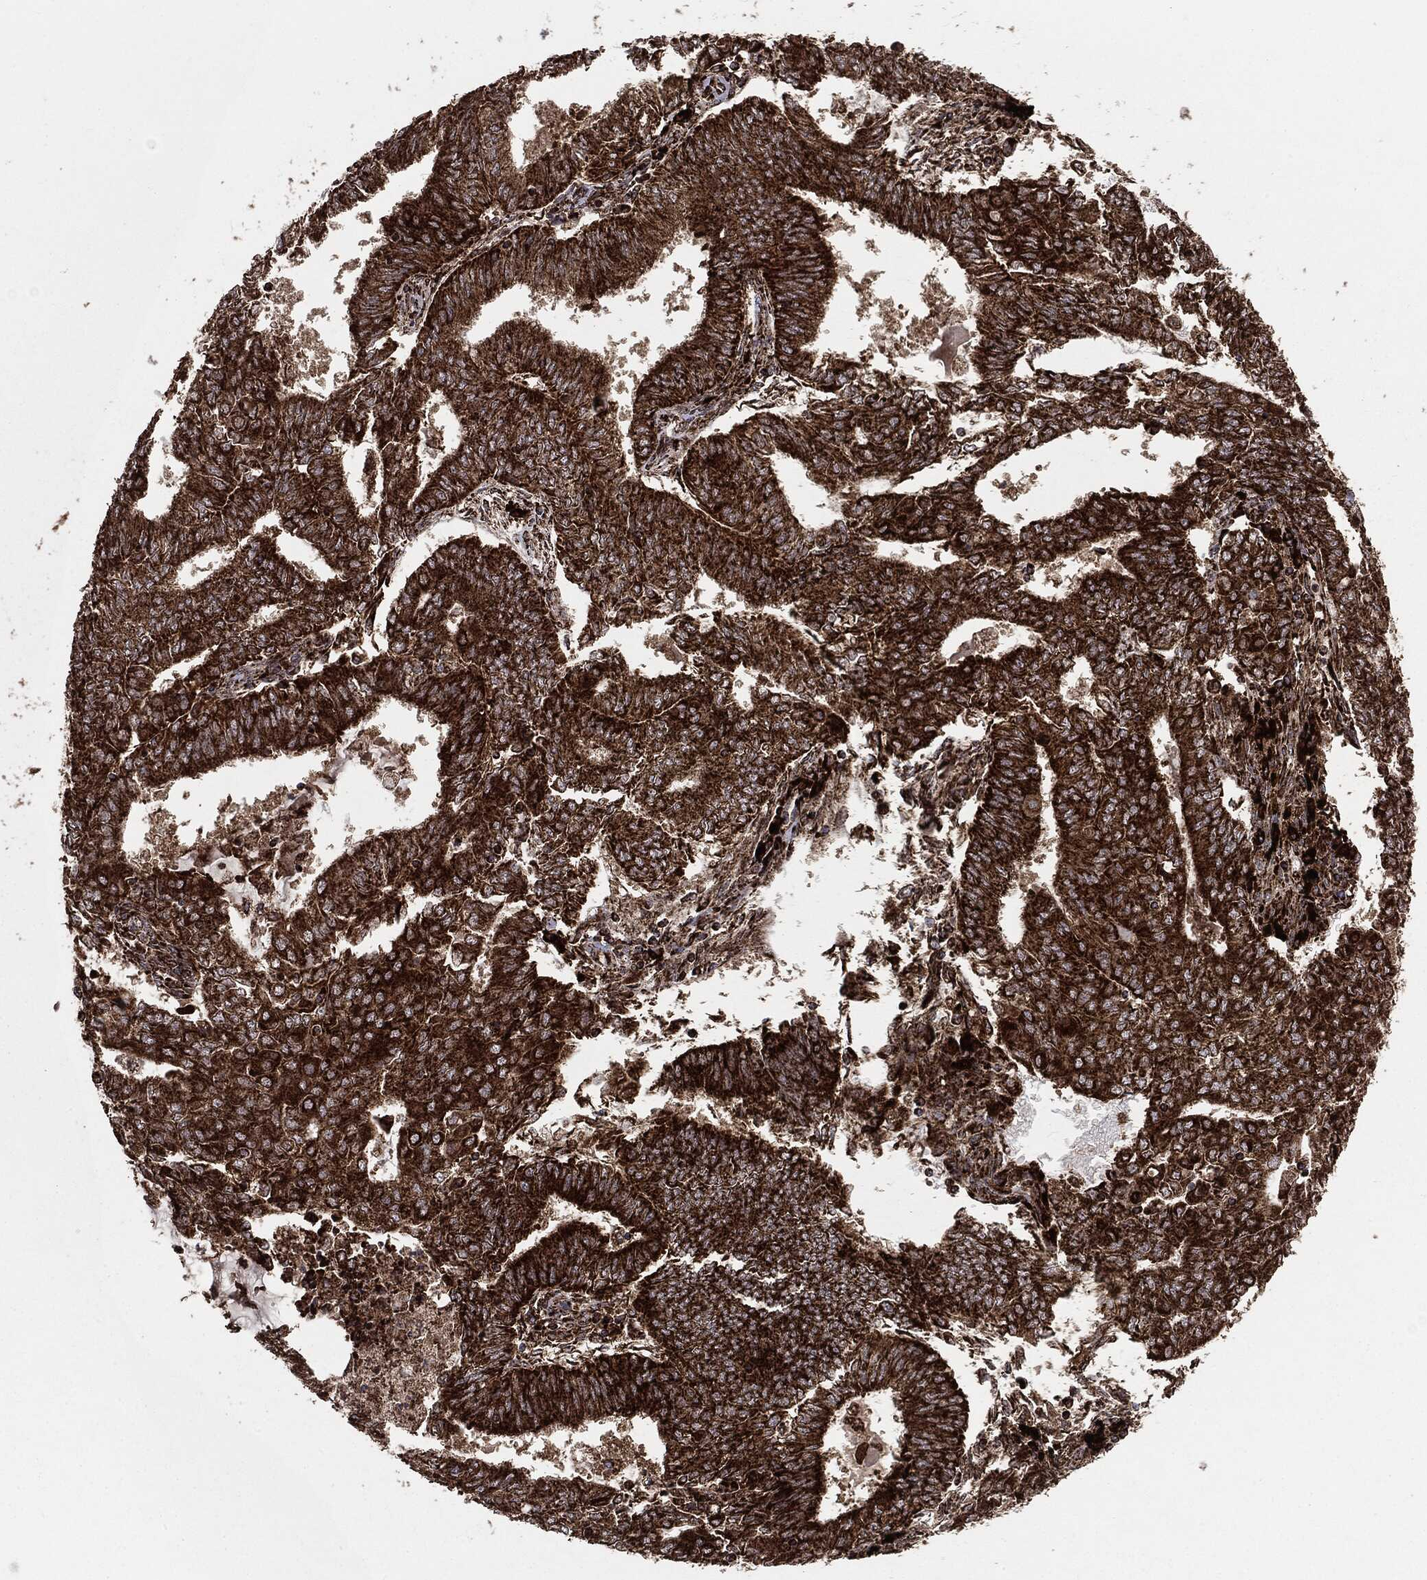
{"staining": {"intensity": "strong", "quantity": ">75%", "location": "cytoplasmic/membranous"}, "tissue": "endometrial cancer", "cell_type": "Tumor cells", "image_type": "cancer", "snomed": [{"axis": "morphology", "description": "Adenocarcinoma, NOS"}, {"axis": "topography", "description": "Endometrium"}], "caption": "This histopathology image shows IHC staining of human adenocarcinoma (endometrial), with high strong cytoplasmic/membranous expression in about >75% of tumor cells.", "gene": "MAP2K1", "patient": {"sex": "female", "age": 62}}